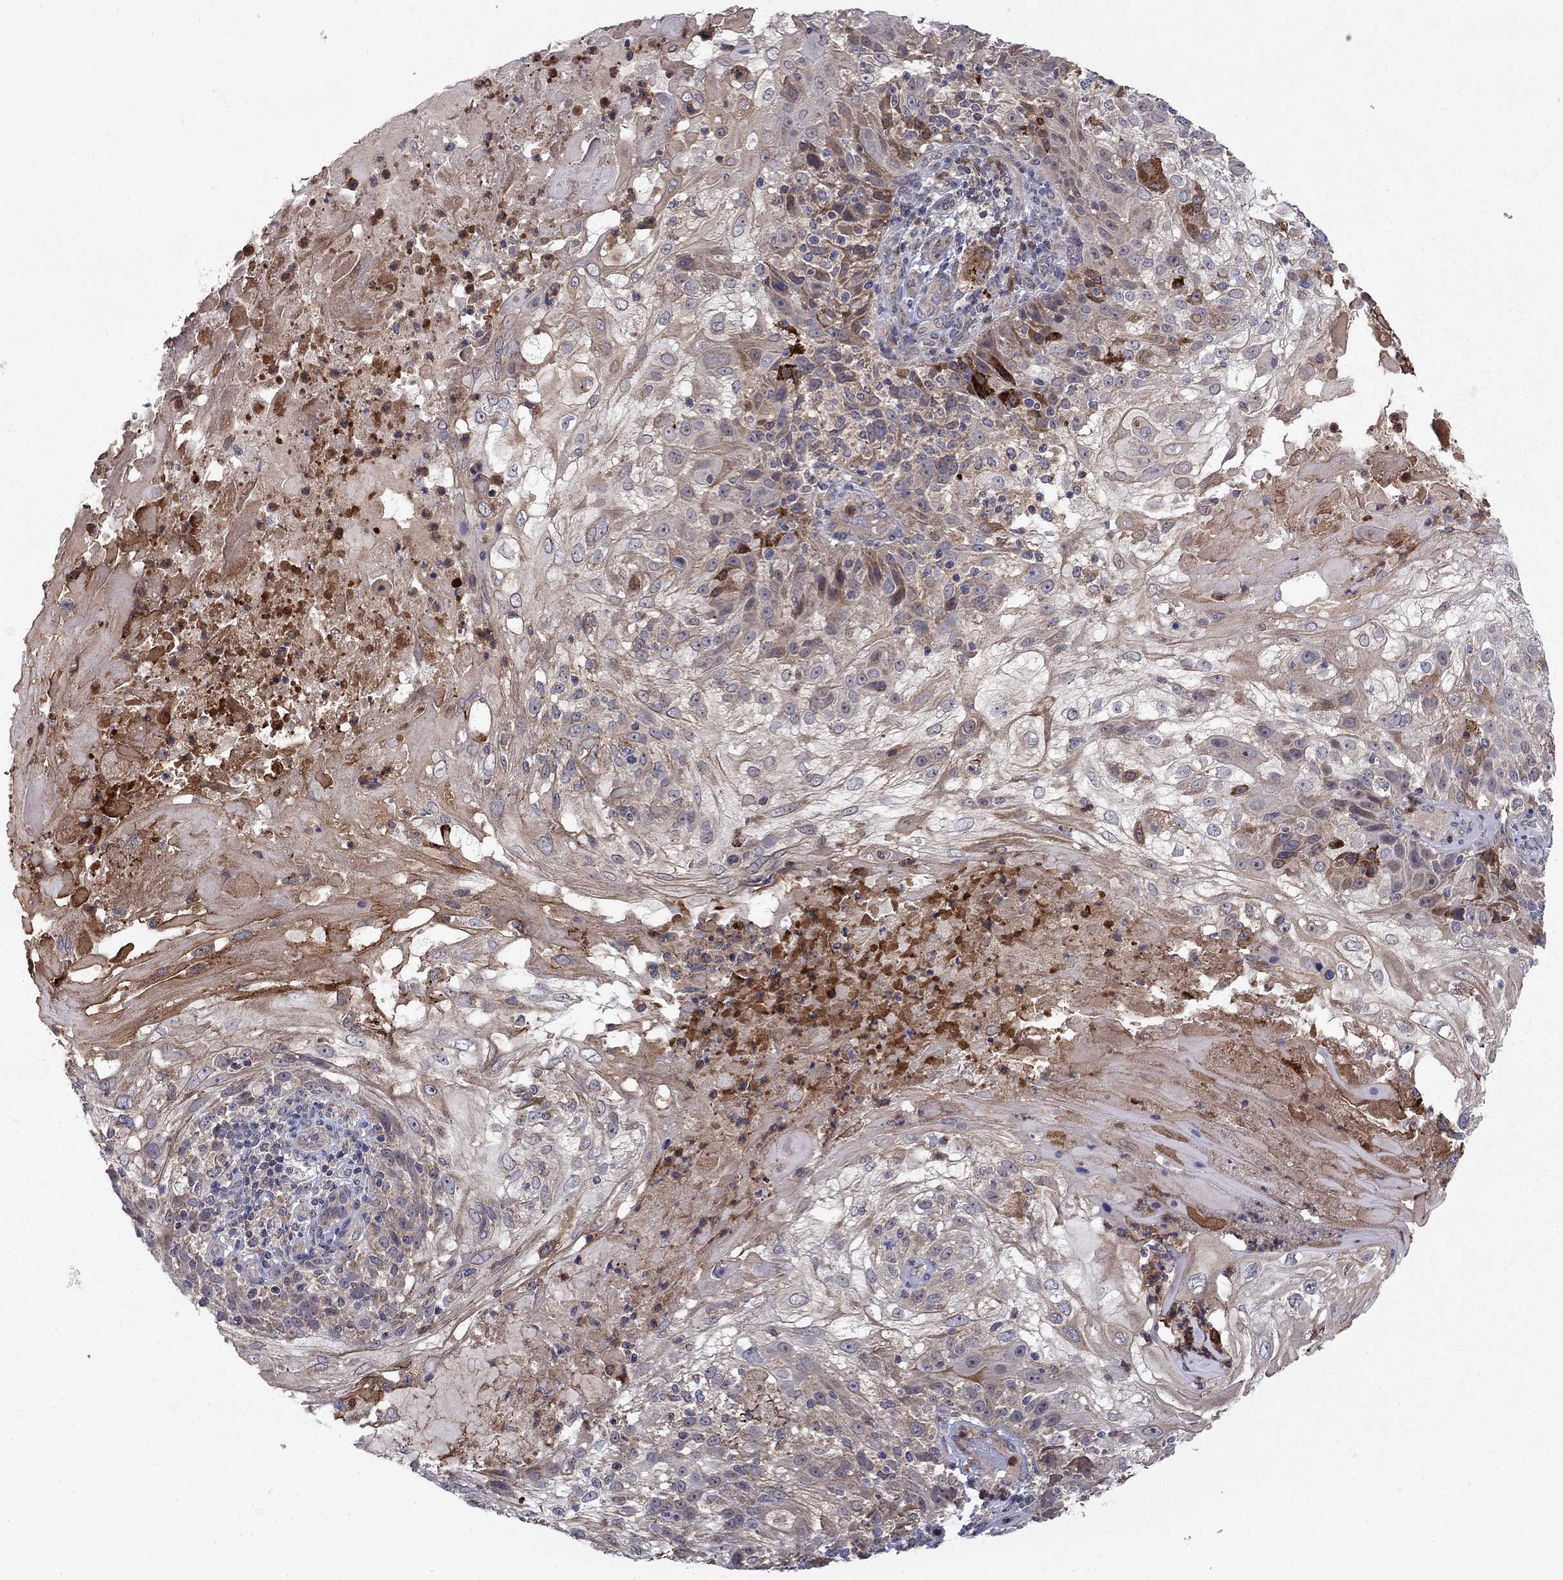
{"staining": {"intensity": "weak", "quantity": "<25%", "location": "cytoplasmic/membranous"}, "tissue": "skin cancer", "cell_type": "Tumor cells", "image_type": "cancer", "snomed": [{"axis": "morphology", "description": "Normal tissue, NOS"}, {"axis": "morphology", "description": "Squamous cell carcinoma, NOS"}, {"axis": "topography", "description": "Skin"}], "caption": "IHC histopathology image of neoplastic tissue: human skin cancer stained with DAB displays no significant protein expression in tumor cells.", "gene": "DOP1B", "patient": {"sex": "female", "age": 83}}